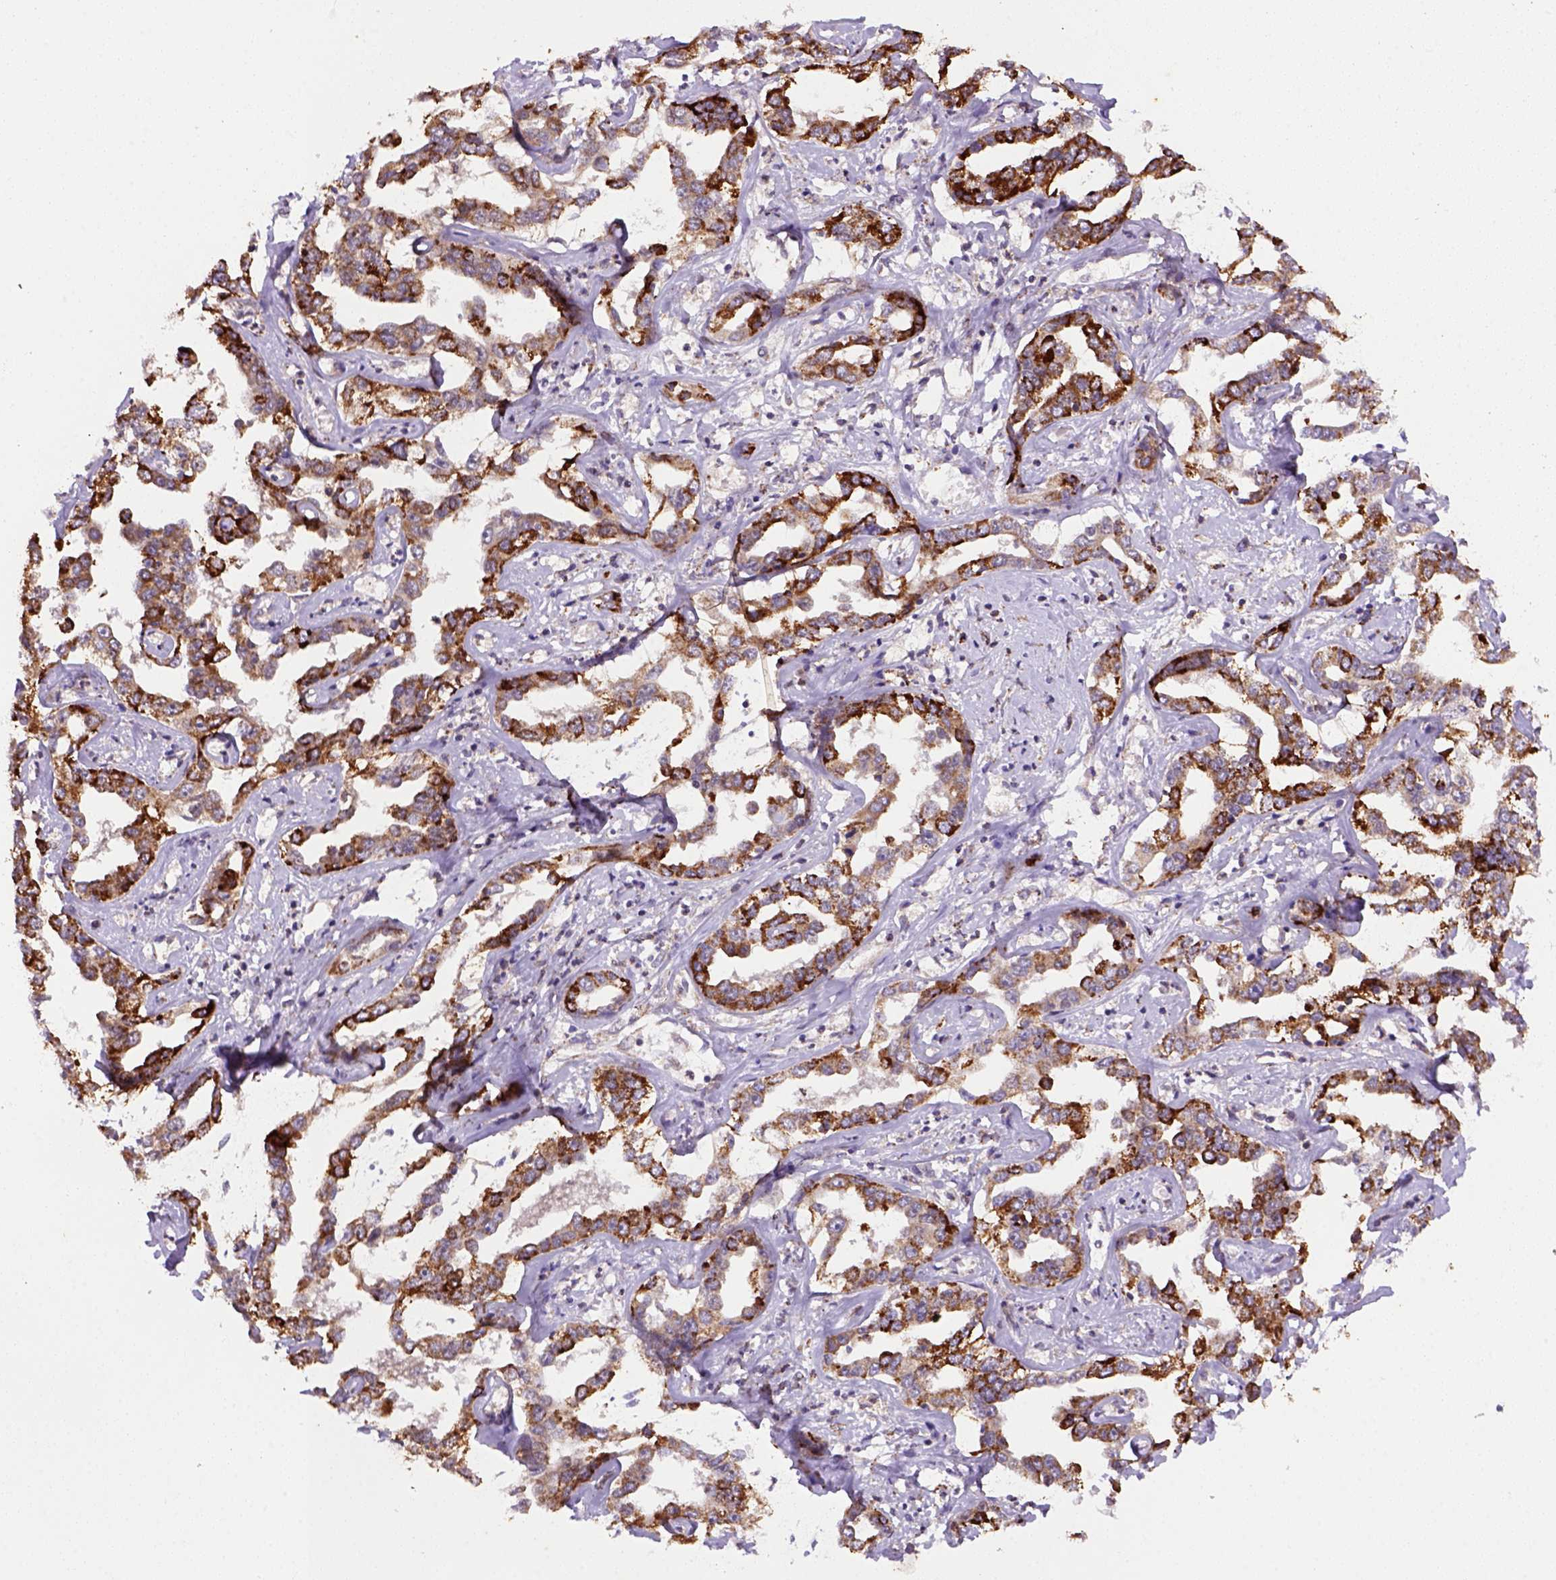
{"staining": {"intensity": "strong", "quantity": ">75%", "location": "cytoplasmic/membranous"}, "tissue": "liver cancer", "cell_type": "Tumor cells", "image_type": "cancer", "snomed": [{"axis": "morphology", "description": "Cholangiocarcinoma"}, {"axis": "topography", "description": "Liver"}], "caption": "The immunohistochemical stain shows strong cytoplasmic/membranous staining in tumor cells of cholangiocarcinoma (liver) tissue.", "gene": "FZD7", "patient": {"sex": "male", "age": 59}}